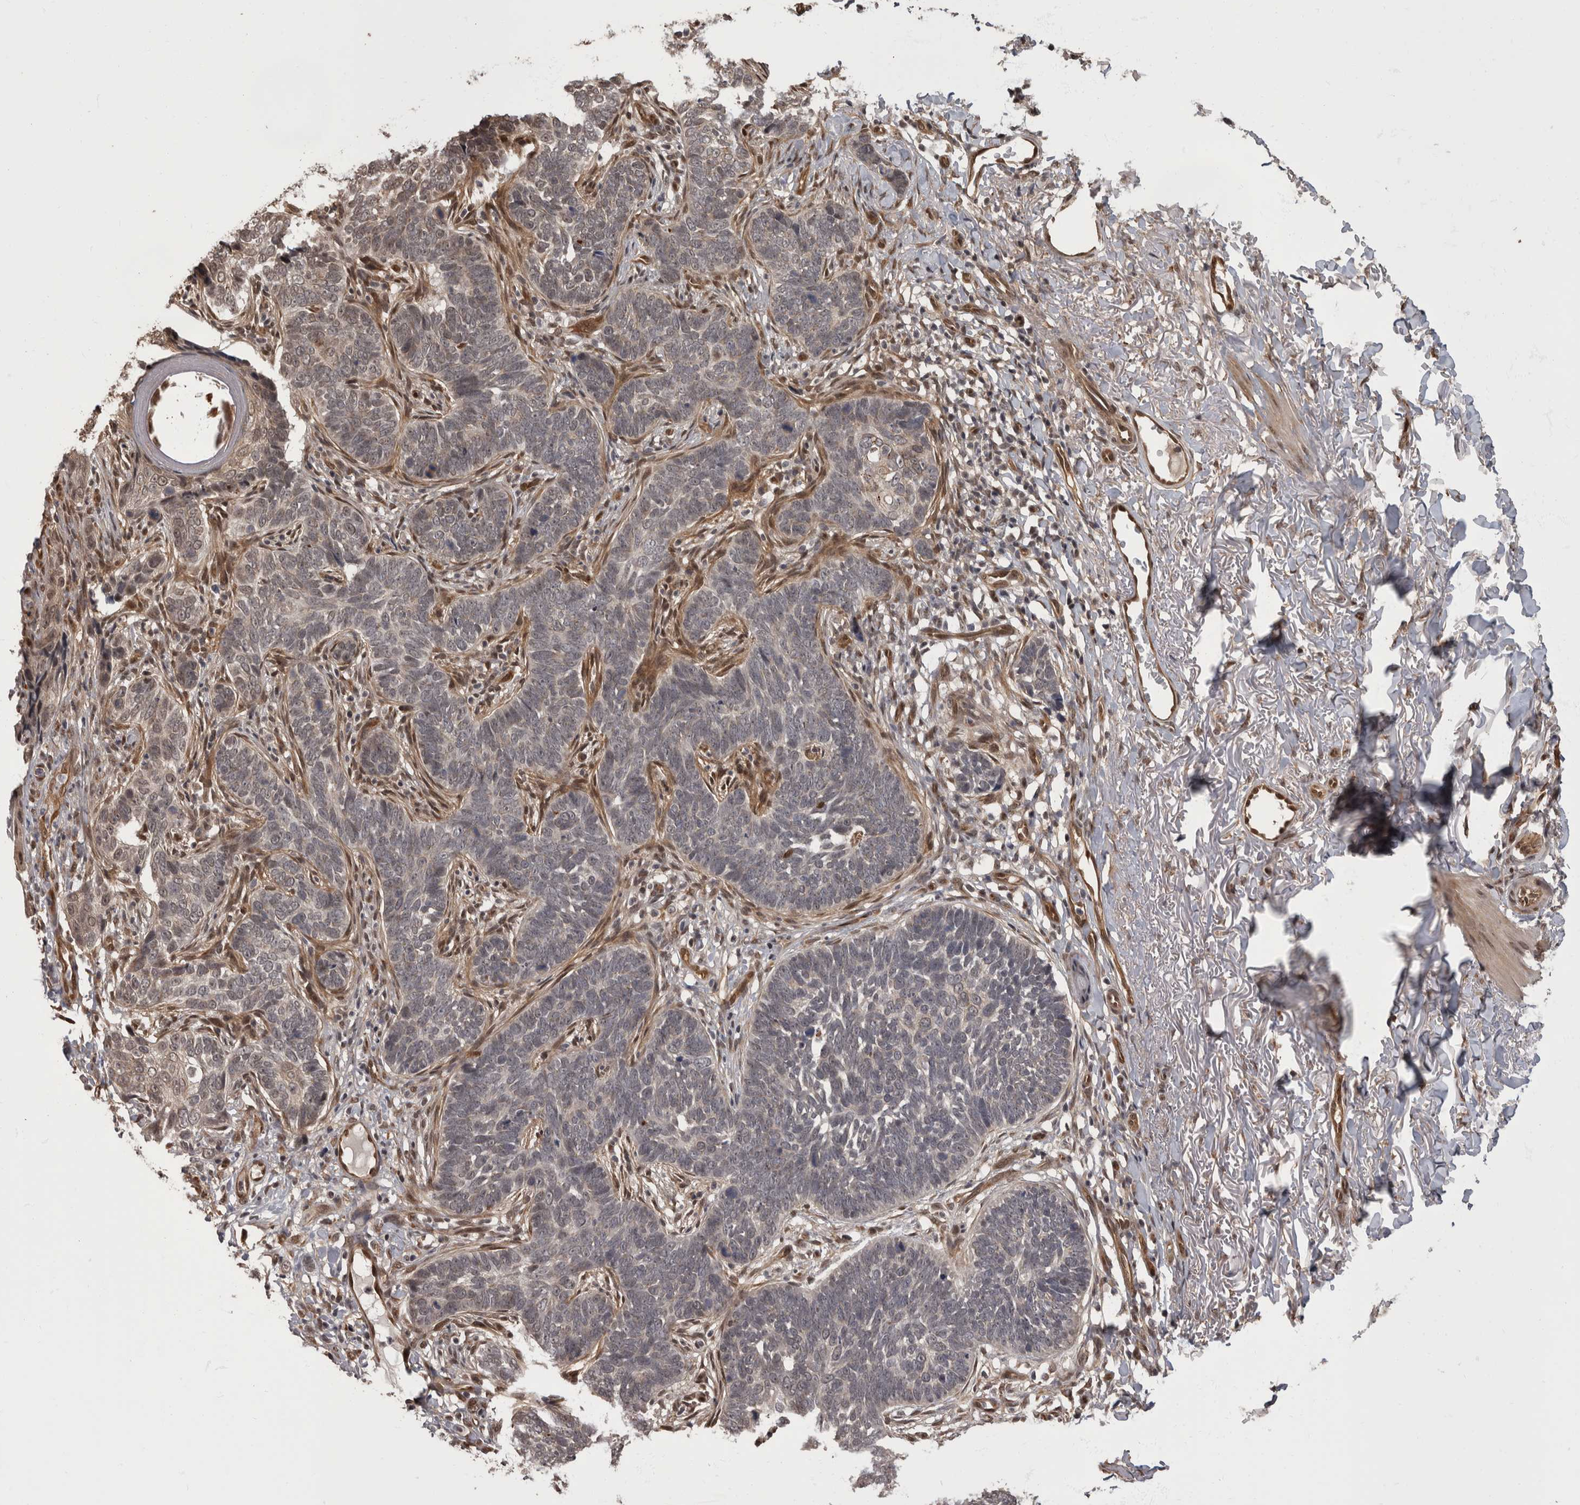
{"staining": {"intensity": "negative", "quantity": "none", "location": "none"}, "tissue": "skin cancer", "cell_type": "Tumor cells", "image_type": "cancer", "snomed": [{"axis": "morphology", "description": "Normal tissue, NOS"}, {"axis": "morphology", "description": "Basal cell carcinoma"}, {"axis": "topography", "description": "Skin"}], "caption": "Immunohistochemistry of skin basal cell carcinoma exhibits no expression in tumor cells. (Brightfield microscopy of DAB immunohistochemistry at high magnification).", "gene": "AKT3", "patient": {"sex": "male", "age": 77}}